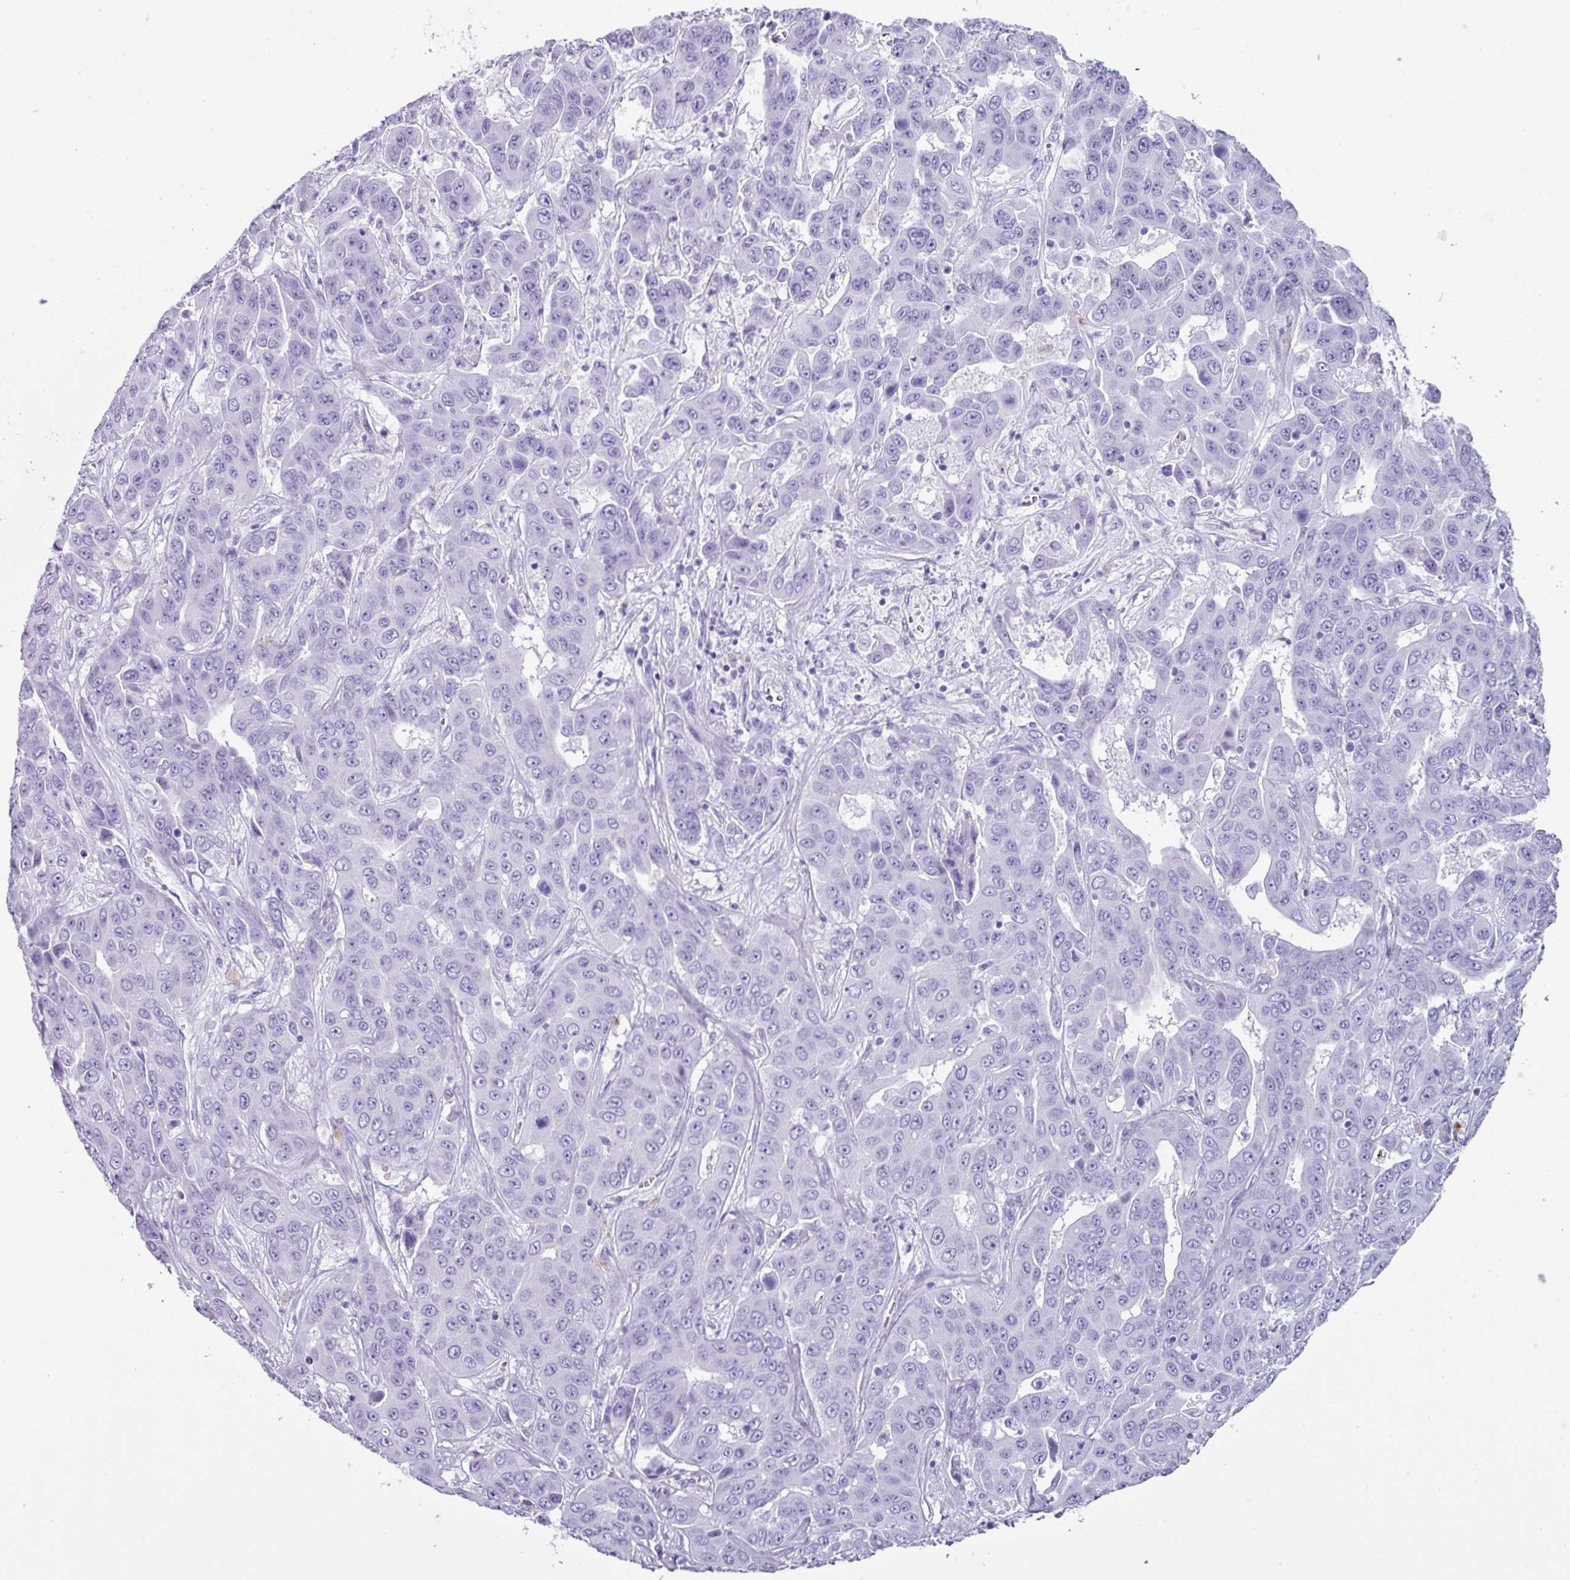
{"staining": {"intensity": "negative", "quantity": "none", "location": "none"}, "tissue": "liver cancer", "cell_type": "Tumor cells", "image_type": "cancer", "snomed": [{"axis": "morphology", "description": "Cholangiocarcinoma"}, {"axis": "topography", "description": "Liver"}], "caption": "This photomicrograph is of liver cancer (cholangiocarcinoma) stained with IHC to label a protein in brown with the nuclei are counter-stained blue. There is no positivity in tumor cells.", "gene": "ZNF524", "patient": {"sex": "female", "age": 52}}